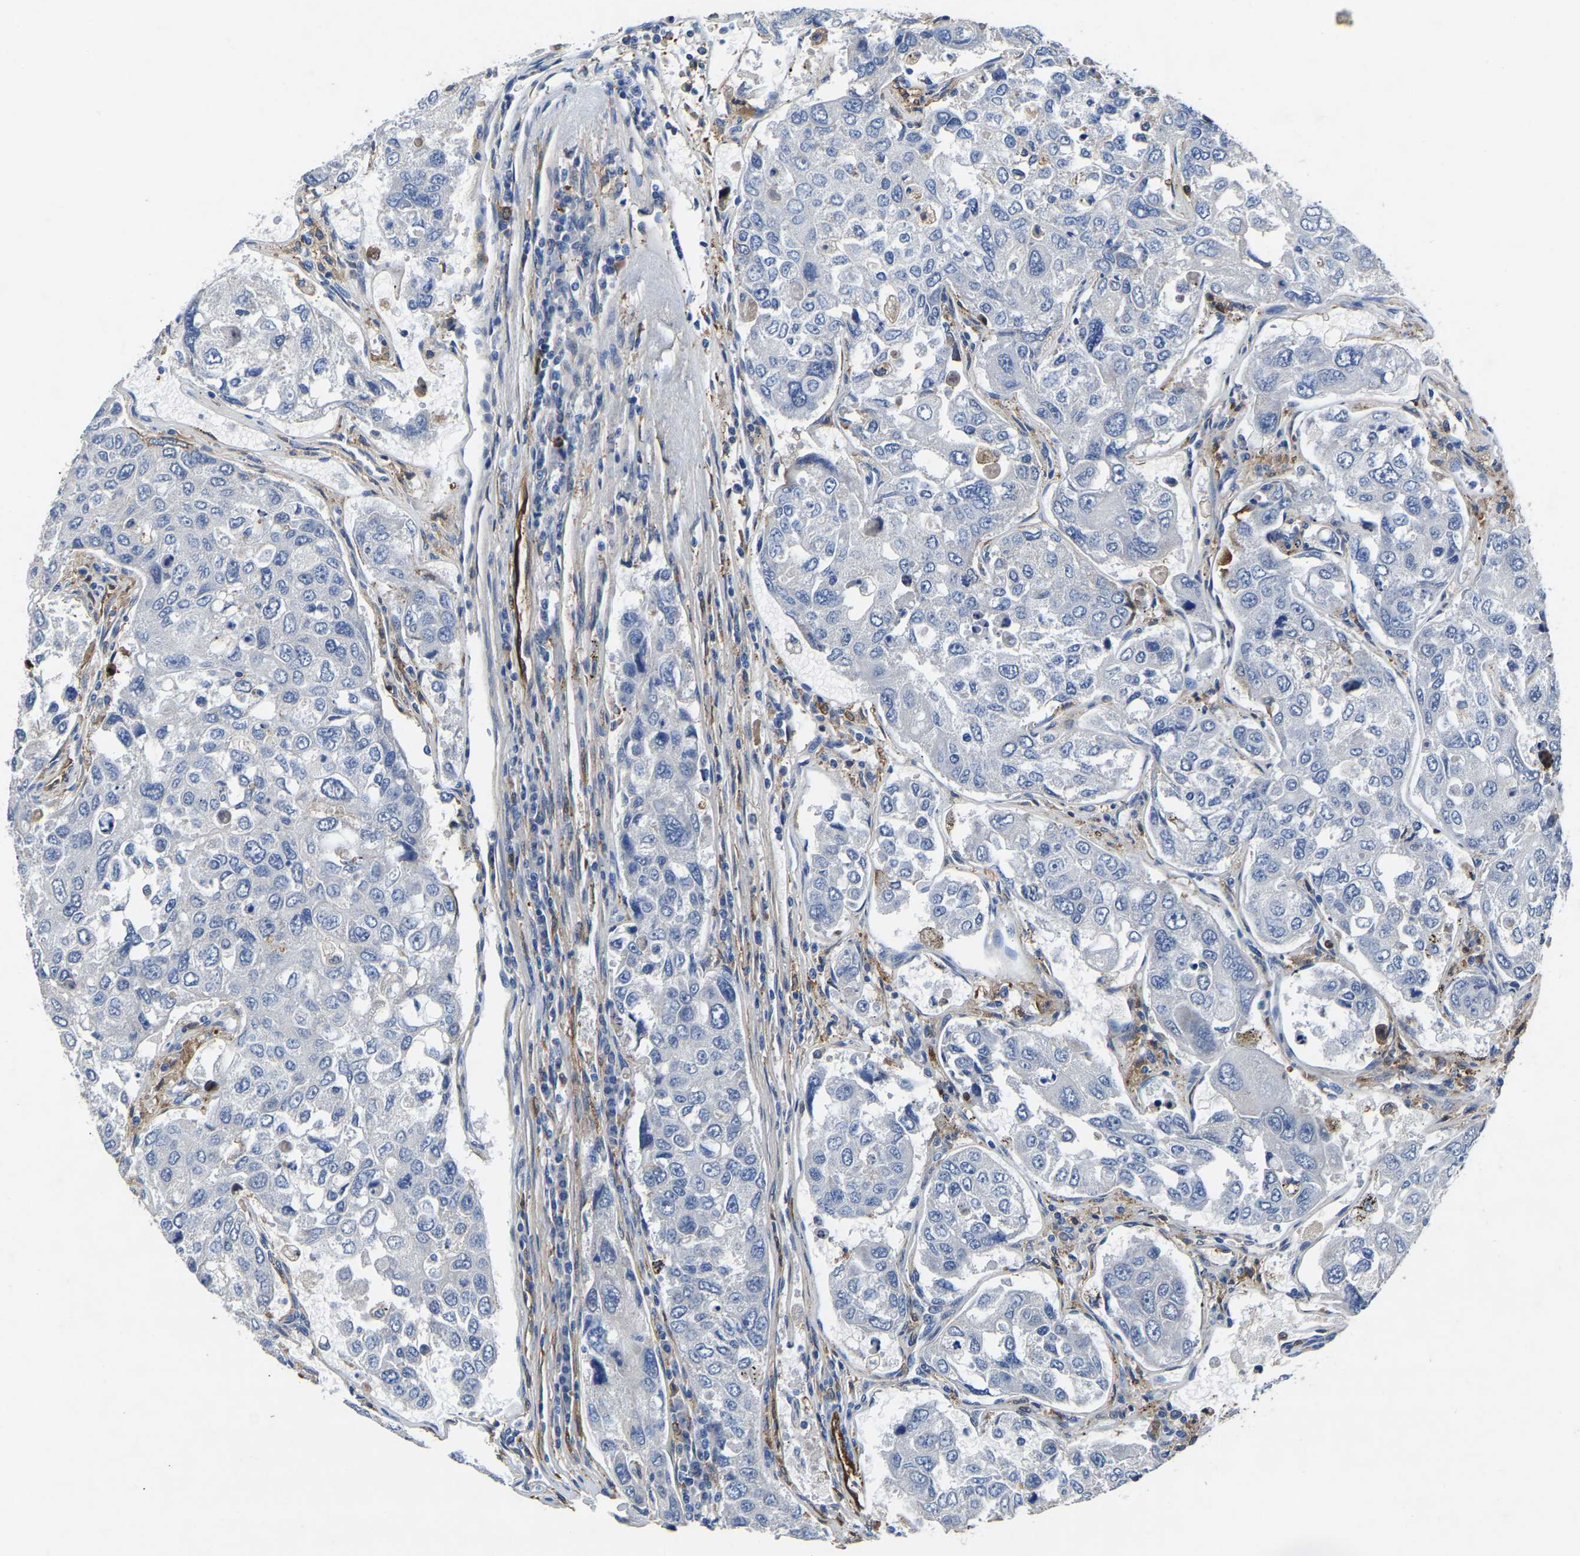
{"staining": {"intensity": "negative", "quantity": "none", "location": "none"}, "tissue": "urothelial cancer", "cell_type": "Tumor cells", "image_type": "cancer", "snomed": [{"axis": "morphology", "description": "Urothelial carcinoma, High grade"}, {"axis": "topography", "description": "Lymph node"}, {"axis": "topography", "description": "Urinary bladder"}], "caption": "Human urothelial carcinoma (high-grade) stained for a protein using immunohistochemistry exhibits no positivity in tumor cells.", "gene": "ATG2B", "patient": {"sex": "male", "age": 51}}